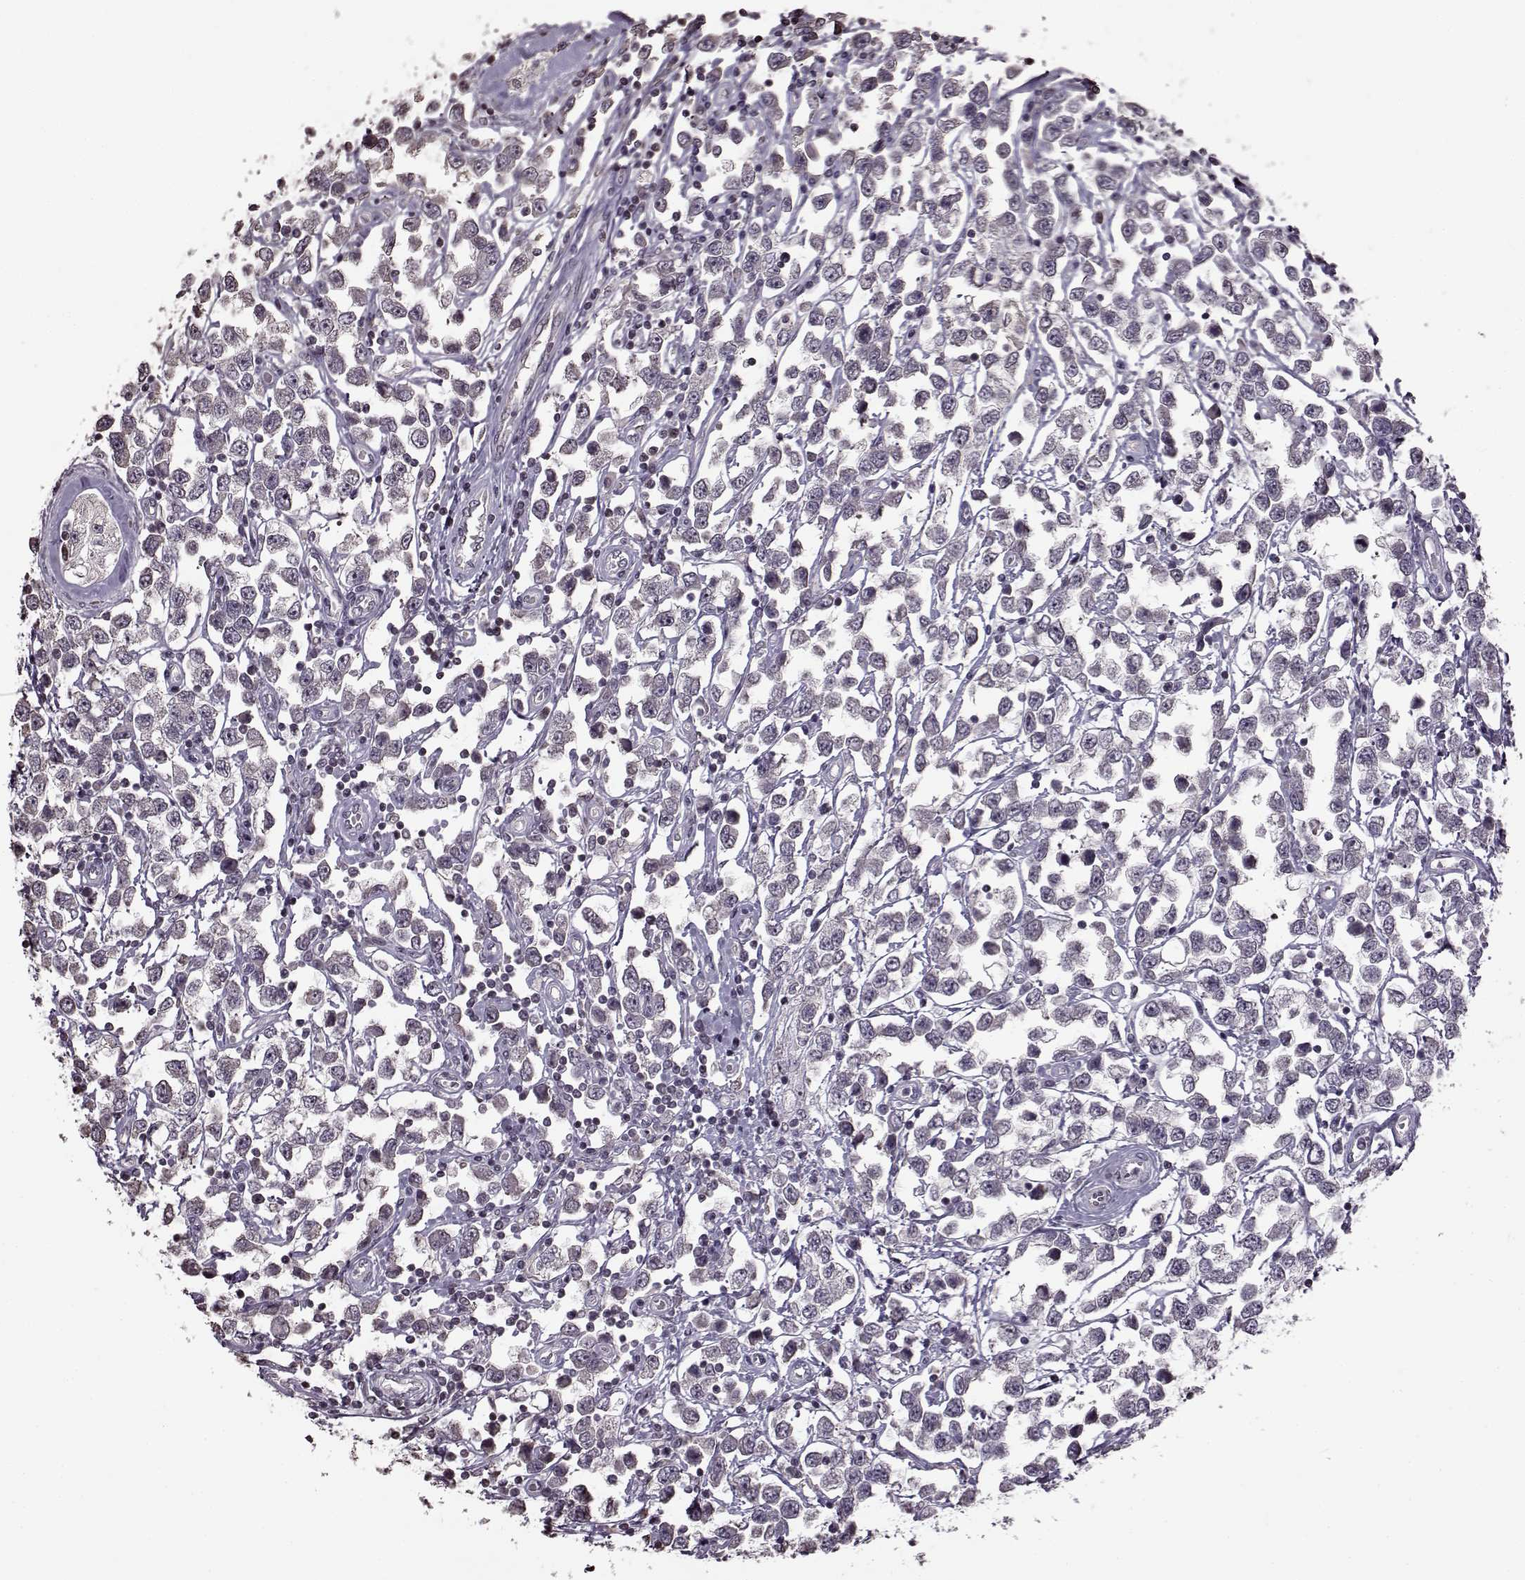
{"staining": {"intensity": "negative", "quantity": "none", "location": "none"}, "tissue": "testis cancer", "cell_type": "Tumor cells", "image_type": "cancer", "snomed": [{"axis": "morphology", "description": "Seminoma, NOS"}, {"axis": "topography", "description": "Testis"}], "caption": "Tumor cells show no significant protein staining in testis cancer.", "gene": "FSHB", "patient": {"sex": "male", "age": 34}}